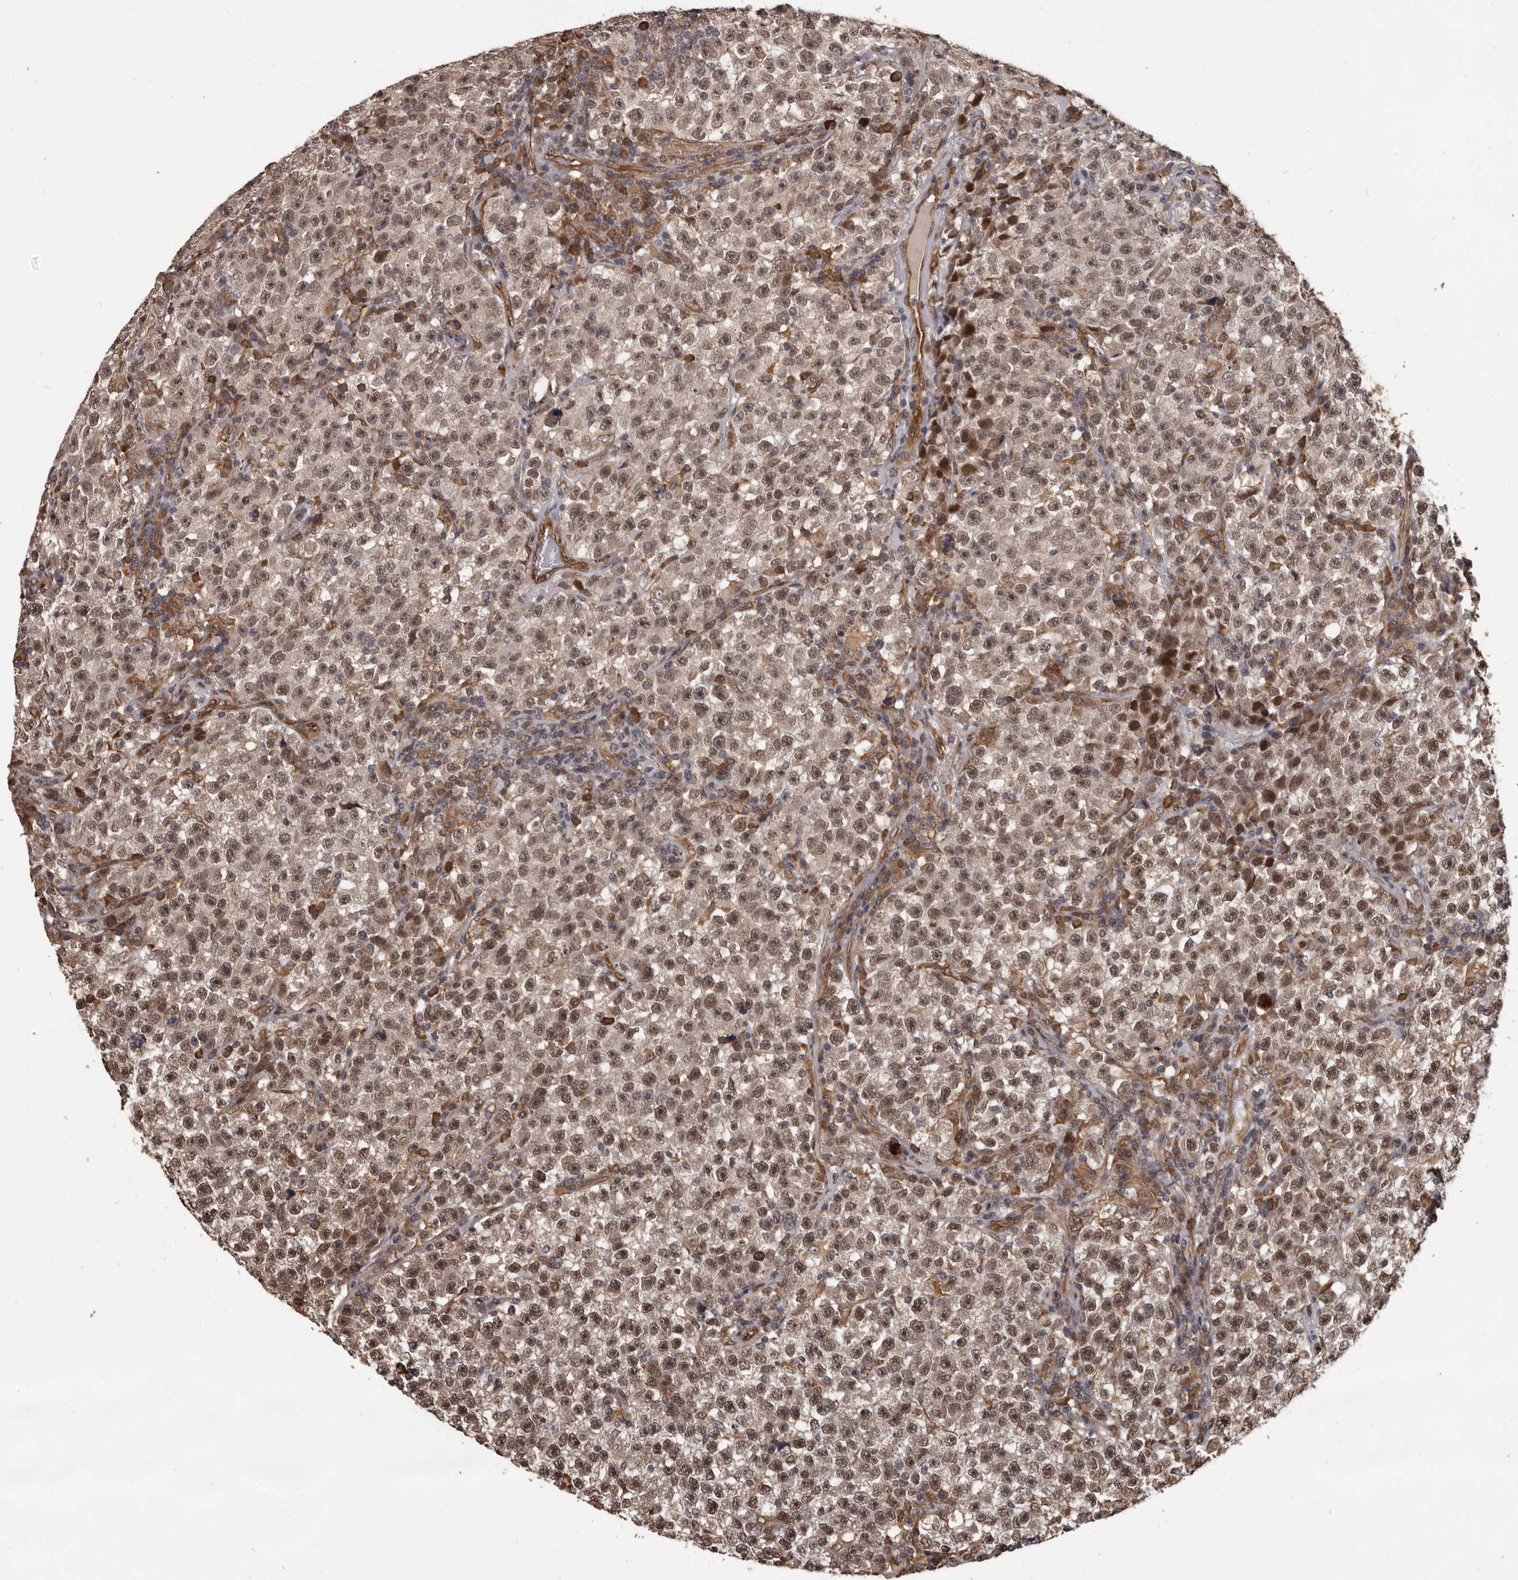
{"staining": {"intensity": "moderate", "quantity": ">75%", "location": "nuclear"}, "tissue": "testis cancer", "cell_type": "Tumor cells", "image_type": "cancer", "snomed": [{"axis": "morphology", "description": "Seminoma, NOS"}, {"axis": "topography", "description": "Testis"}], "caption": "DAB (3,3'-diaminobenzidine) immunohistochemical staining of testis cancer reveals moderate nuclear protein positivity in about >75% of tumor cells. (IHC, brightfield microscopy, high magnification).", "gene": "SLITRK6", "patient": {"sex": "male", "age": 22}}